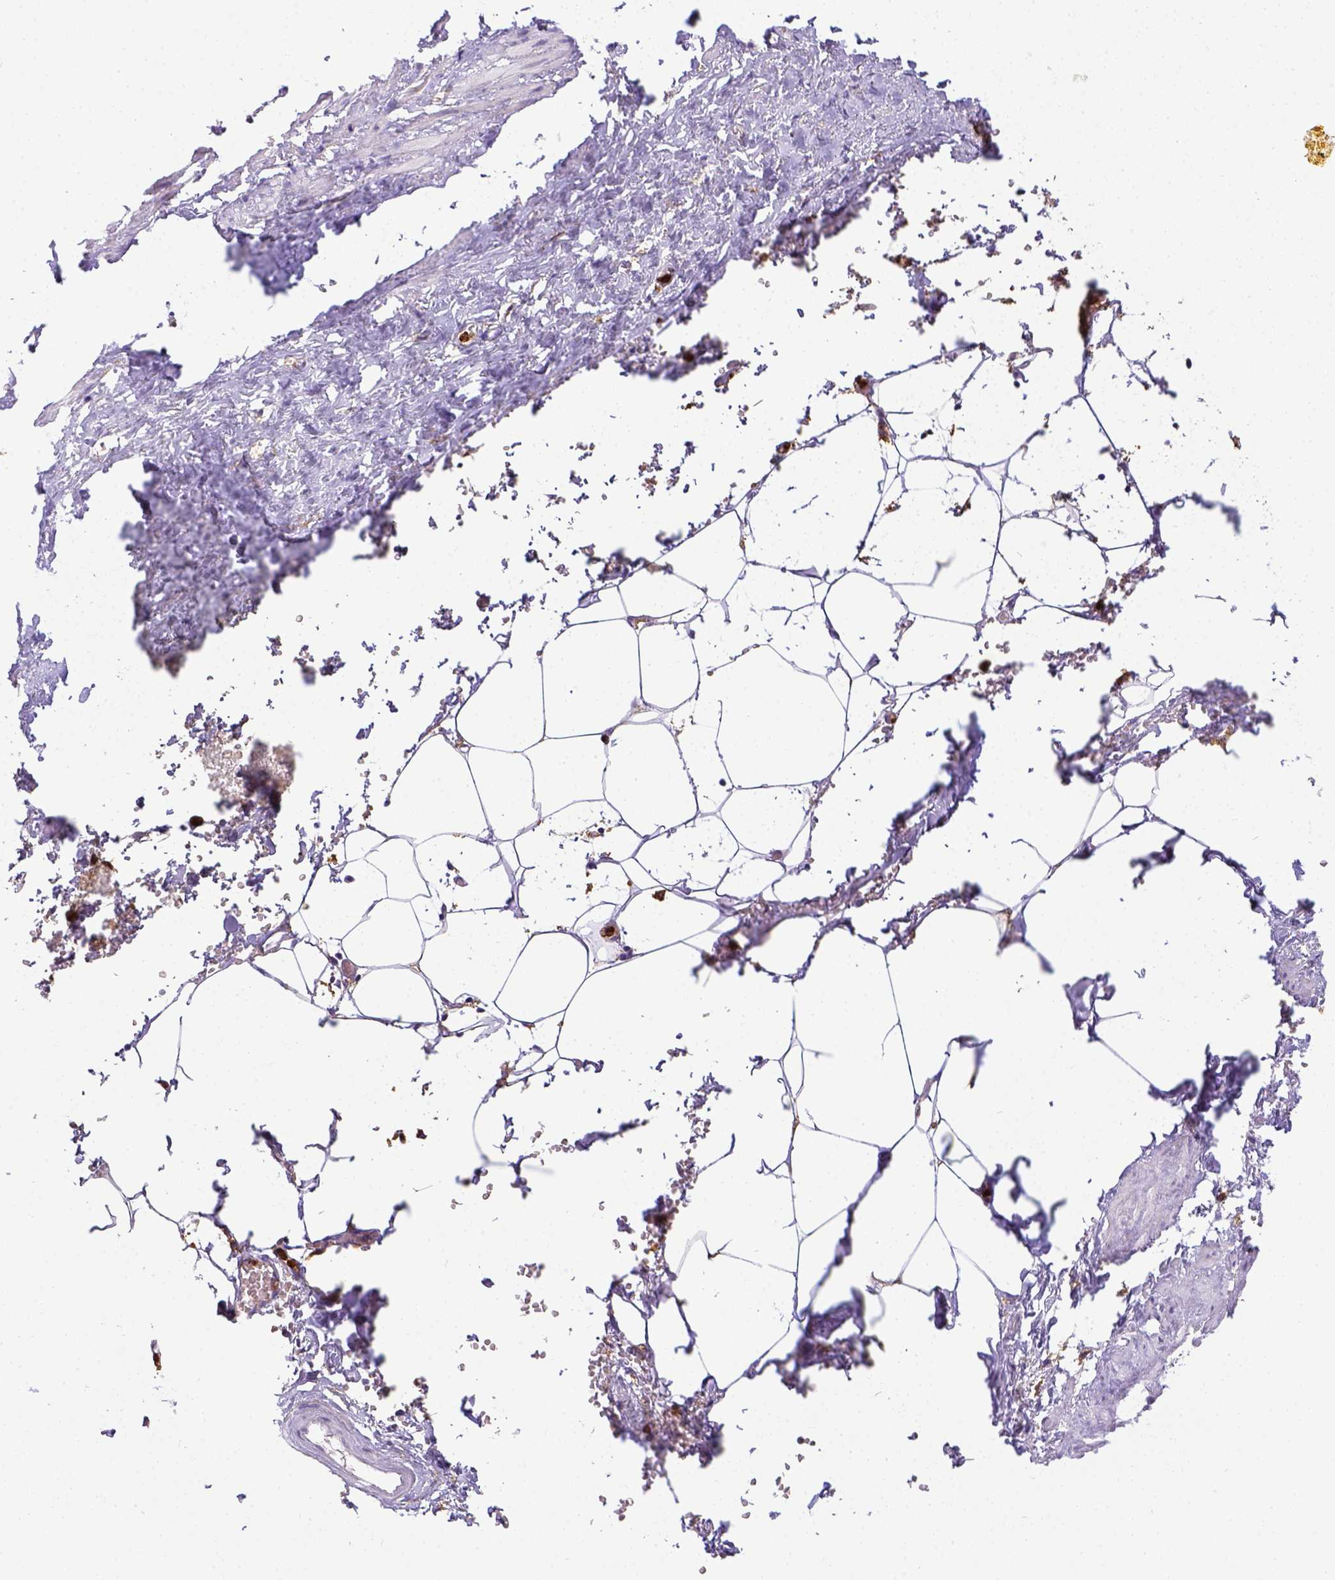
{"staining": {"intensity": "negative", "quantity": "none", "location": "none"}, "tissue": "adipose tissue", "cell_type": "Adipocytes", "image_type": "normal", "snomed": [{"axis": "morphology", "description": "Normal tissue, NOS"}, {"axis": "topography", "description": "Prostate"}, {"axis": "topography", "description": "Peripheral nerve tissue"}], "caption": "Histopathology image shows no significant protein expression in adipocytes of normal adipose tissue. (DAB immunohistochemistry (IHC) with hematoxylin counter stain).", "gene": "ITGAM", "patient": {"sex": "male", "age": 55}}